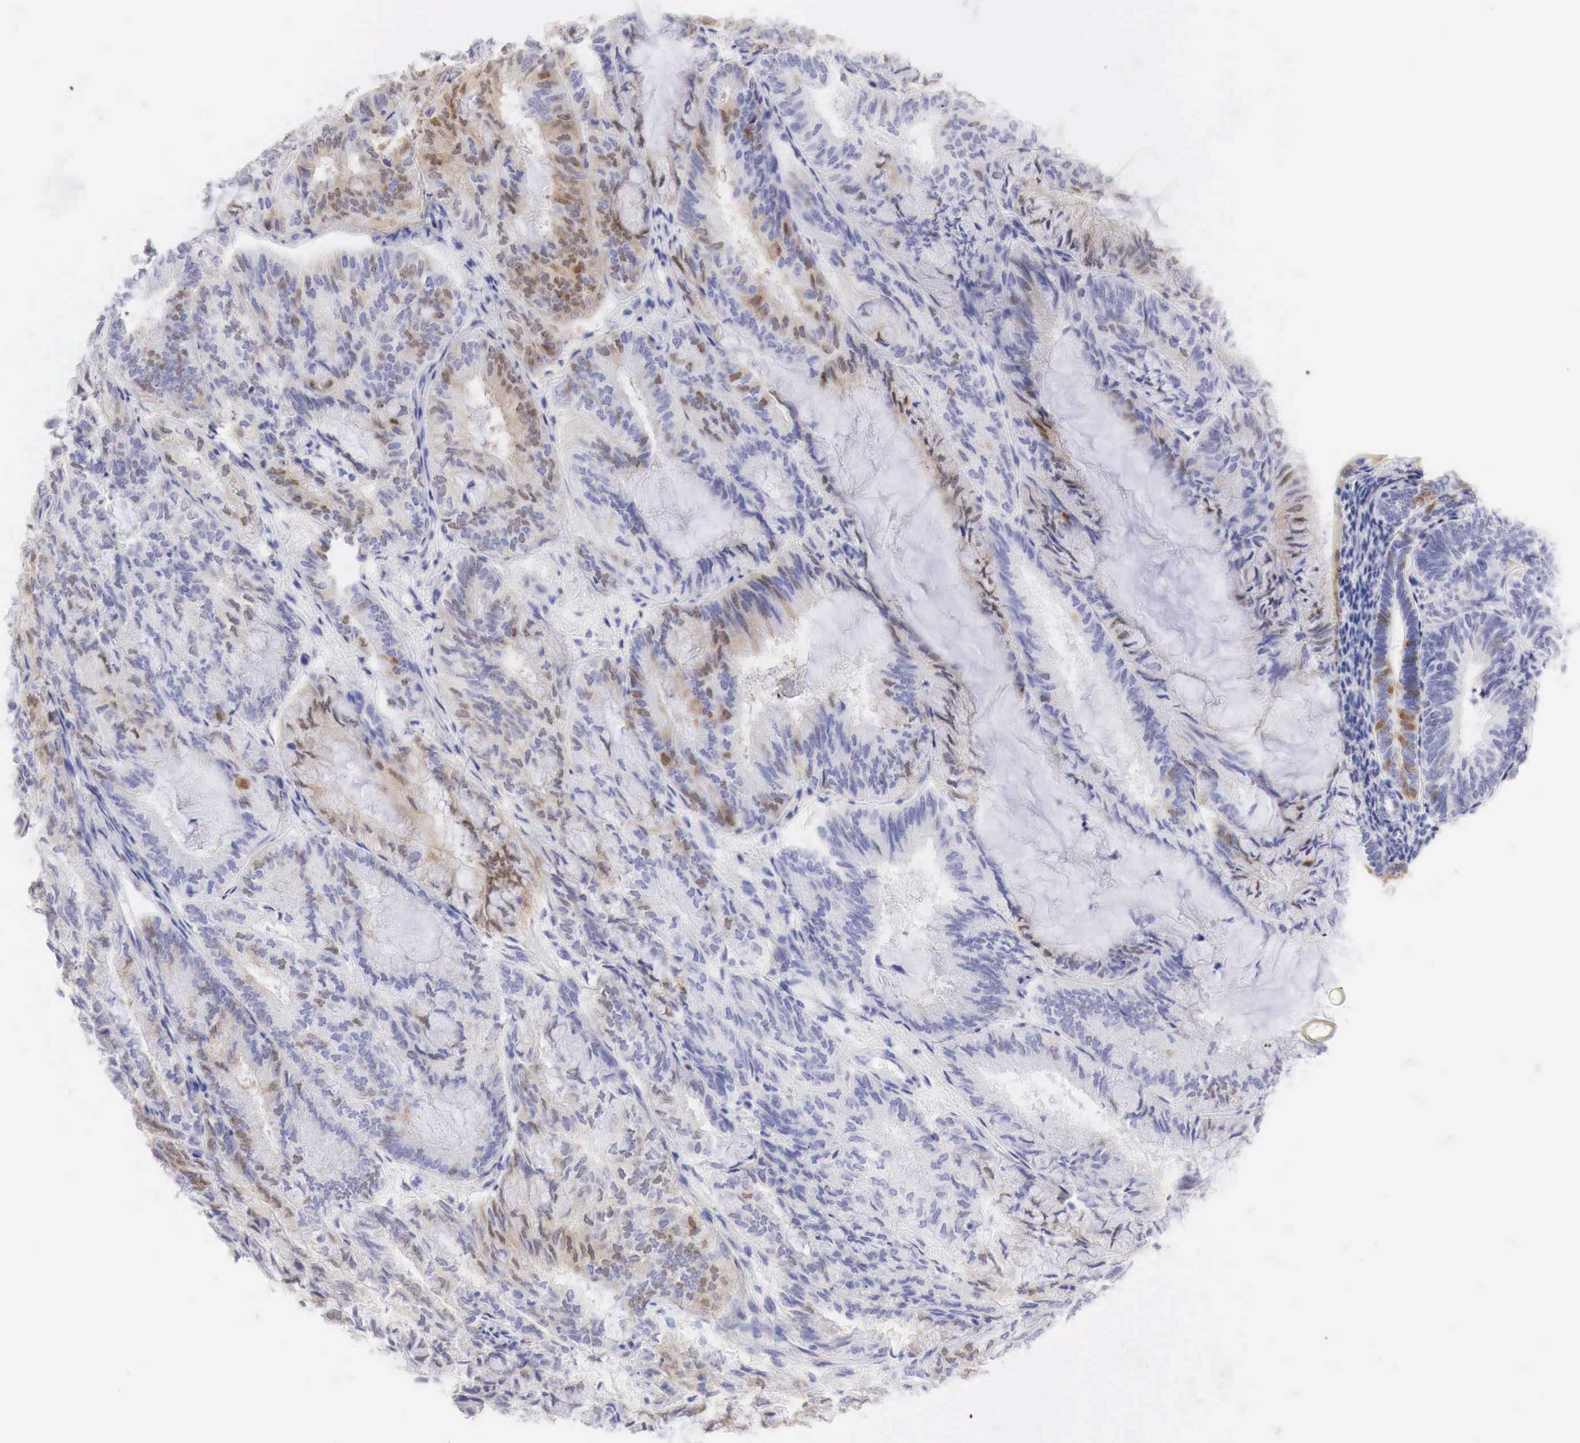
{"staining": {"intensity": "moderate", "quantity": "25%-75%", "location": "cytoplasmic/membranous"}, "tissue": "endometrial cancer", "cell_type": "Tumor cells", "image_type": "cancer", "snomed": [{"axis": "morphology", "description": "Adenocarcinoma, NOS"}, {"axis": "topography", "description": "Endometrium"}], "caption": "Immunohistochemistry (IHC) staining of endometrial cancer, which demonstrates medium levels of moderate cytoplasmic/membranous staining in approximately 25%-75% of tumor cells indicating moderate cytoplasmic/membranous protein expression. The staining was performed using DAB (3,3'-diaminobenzidine) (brown) for protein detection and nuclei were counterstained in hematoxylin (blue).", "gene": "CDKN2A", "patient": {"sex": "female", "age": 59}}